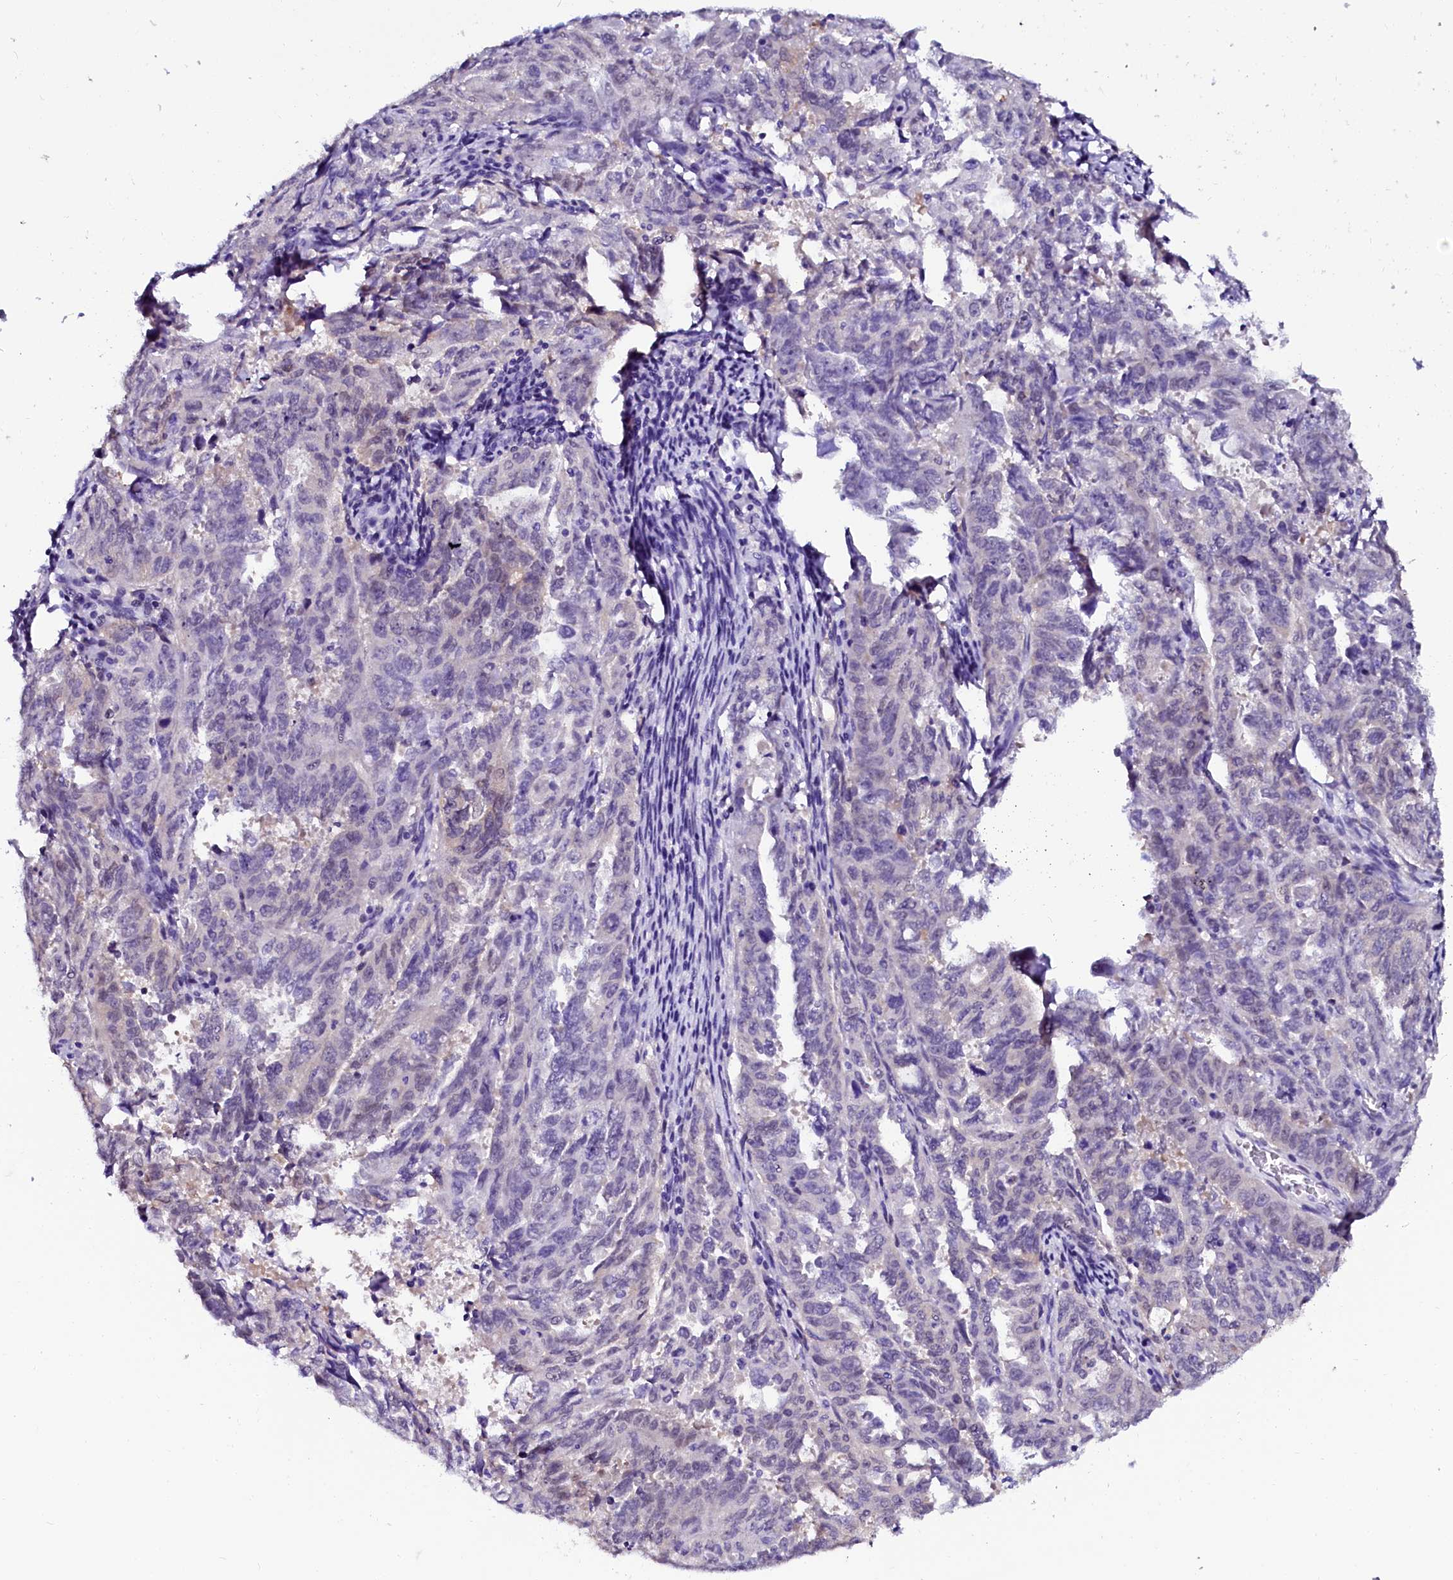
{"staining": {"intensity": "negative", "quantity": "none", "location": "none"}, "tissue": "endometrial cancer", "cell_type": "Tumor cells", "image_type": "cancer", "snomed": [{"axis": "morphology", "description": "Adenocarcinoma, NOS"}, {"axis": "topography", "description": "Endometrium"}], "caption": "Protein analysis of adenocarcinoma (endometrial) shows no significant staining in tumor cells.", "gene": "SORD", "patient": {"sex": "female", "age": 65}}